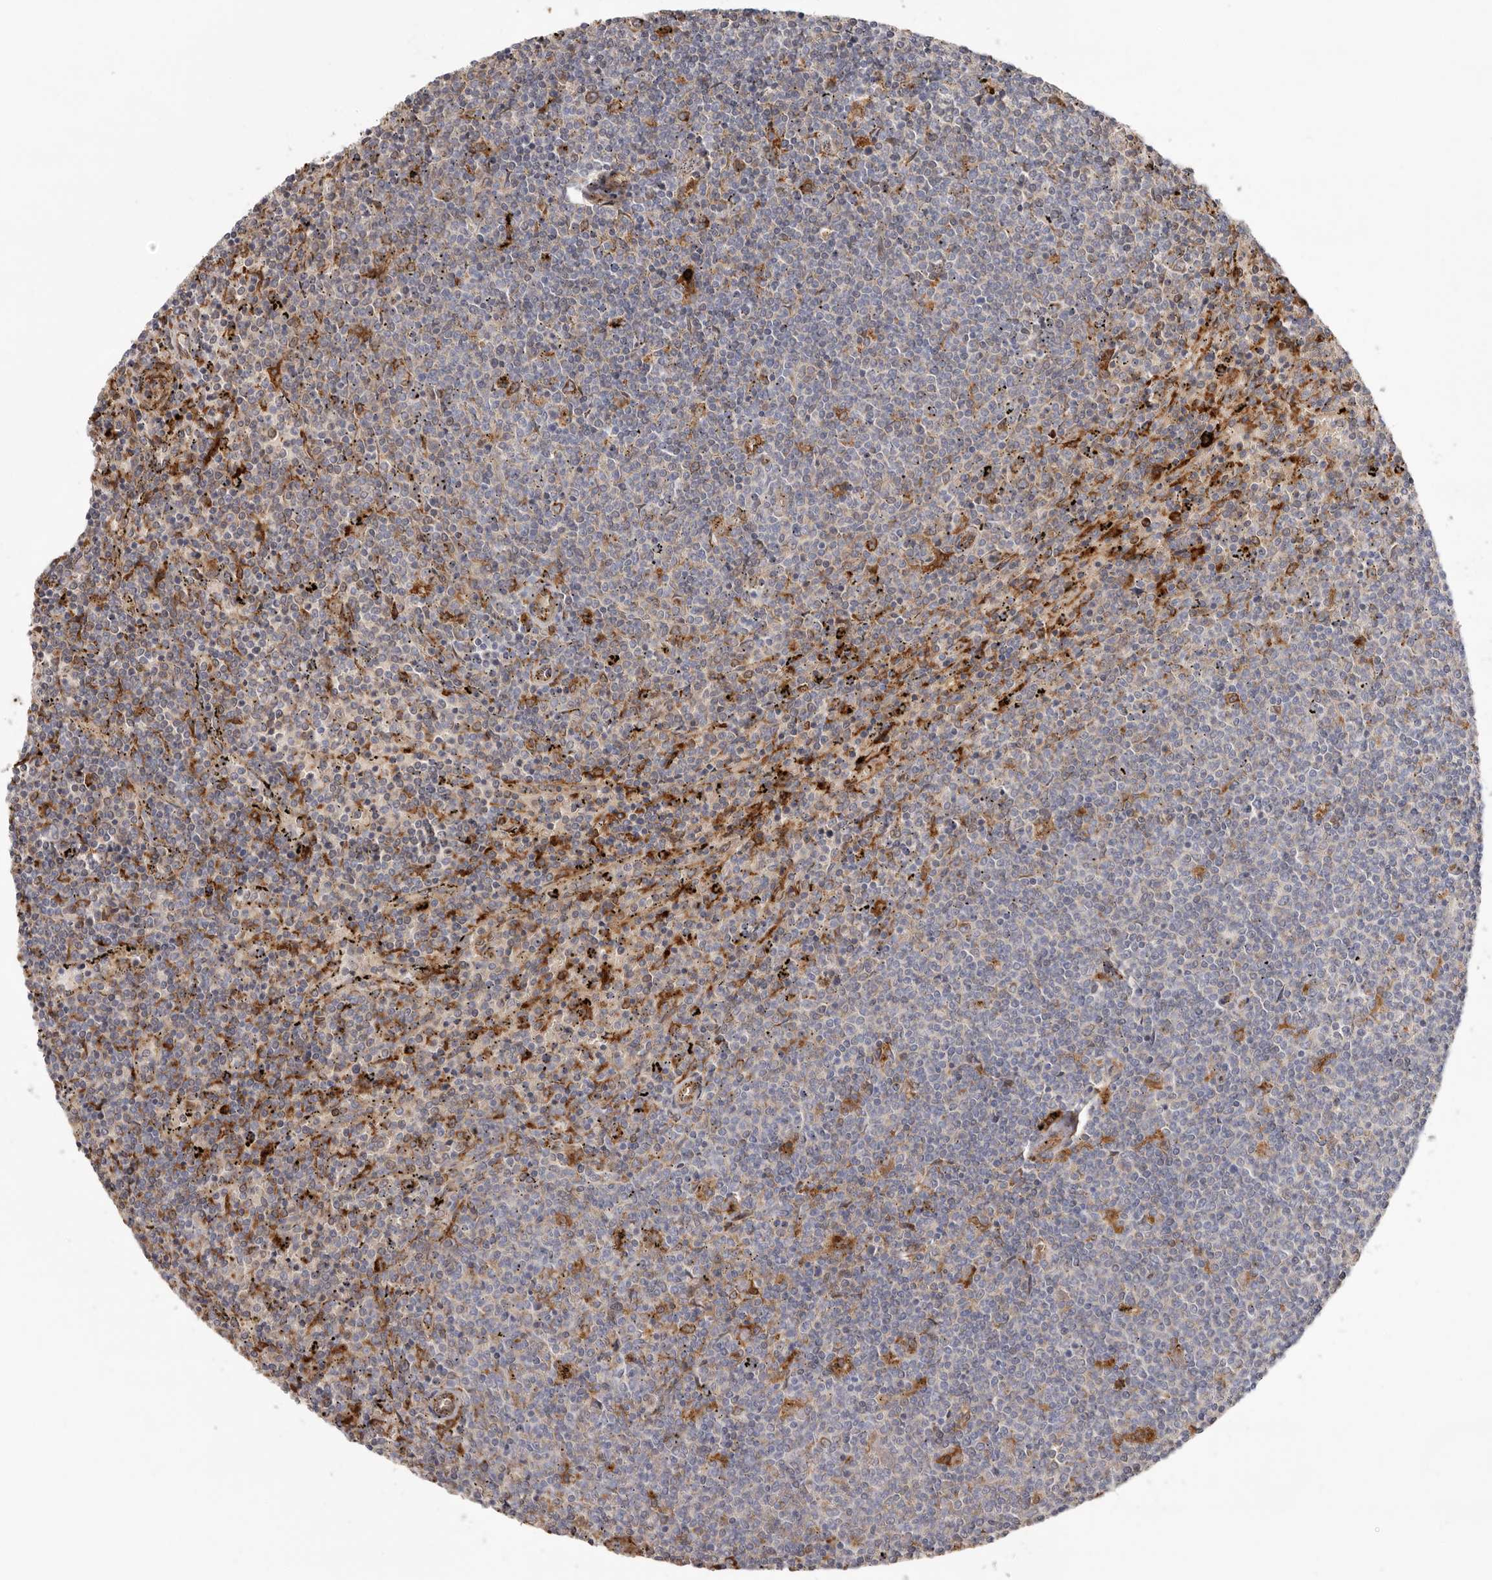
{"staining": {"intensity": "negative", "quantity": "none", "location": "none"}, "tissue": "lymphoma", "cell_type": "Tumor cells", "image_type": "cancer", "snomed": [{"axis": "morphology", "description": "Malignant lymphoma, non-Hodgkin's type, Low grade"}, {"axis": "topography", "description": "Spleen"}], "caption": "Lymphoma stained for a protein using immunohistochemistry (IHC) displays no positivity tumor cells.", "gene": "GRN", "patient": {"sex": "female", "age": 50}}